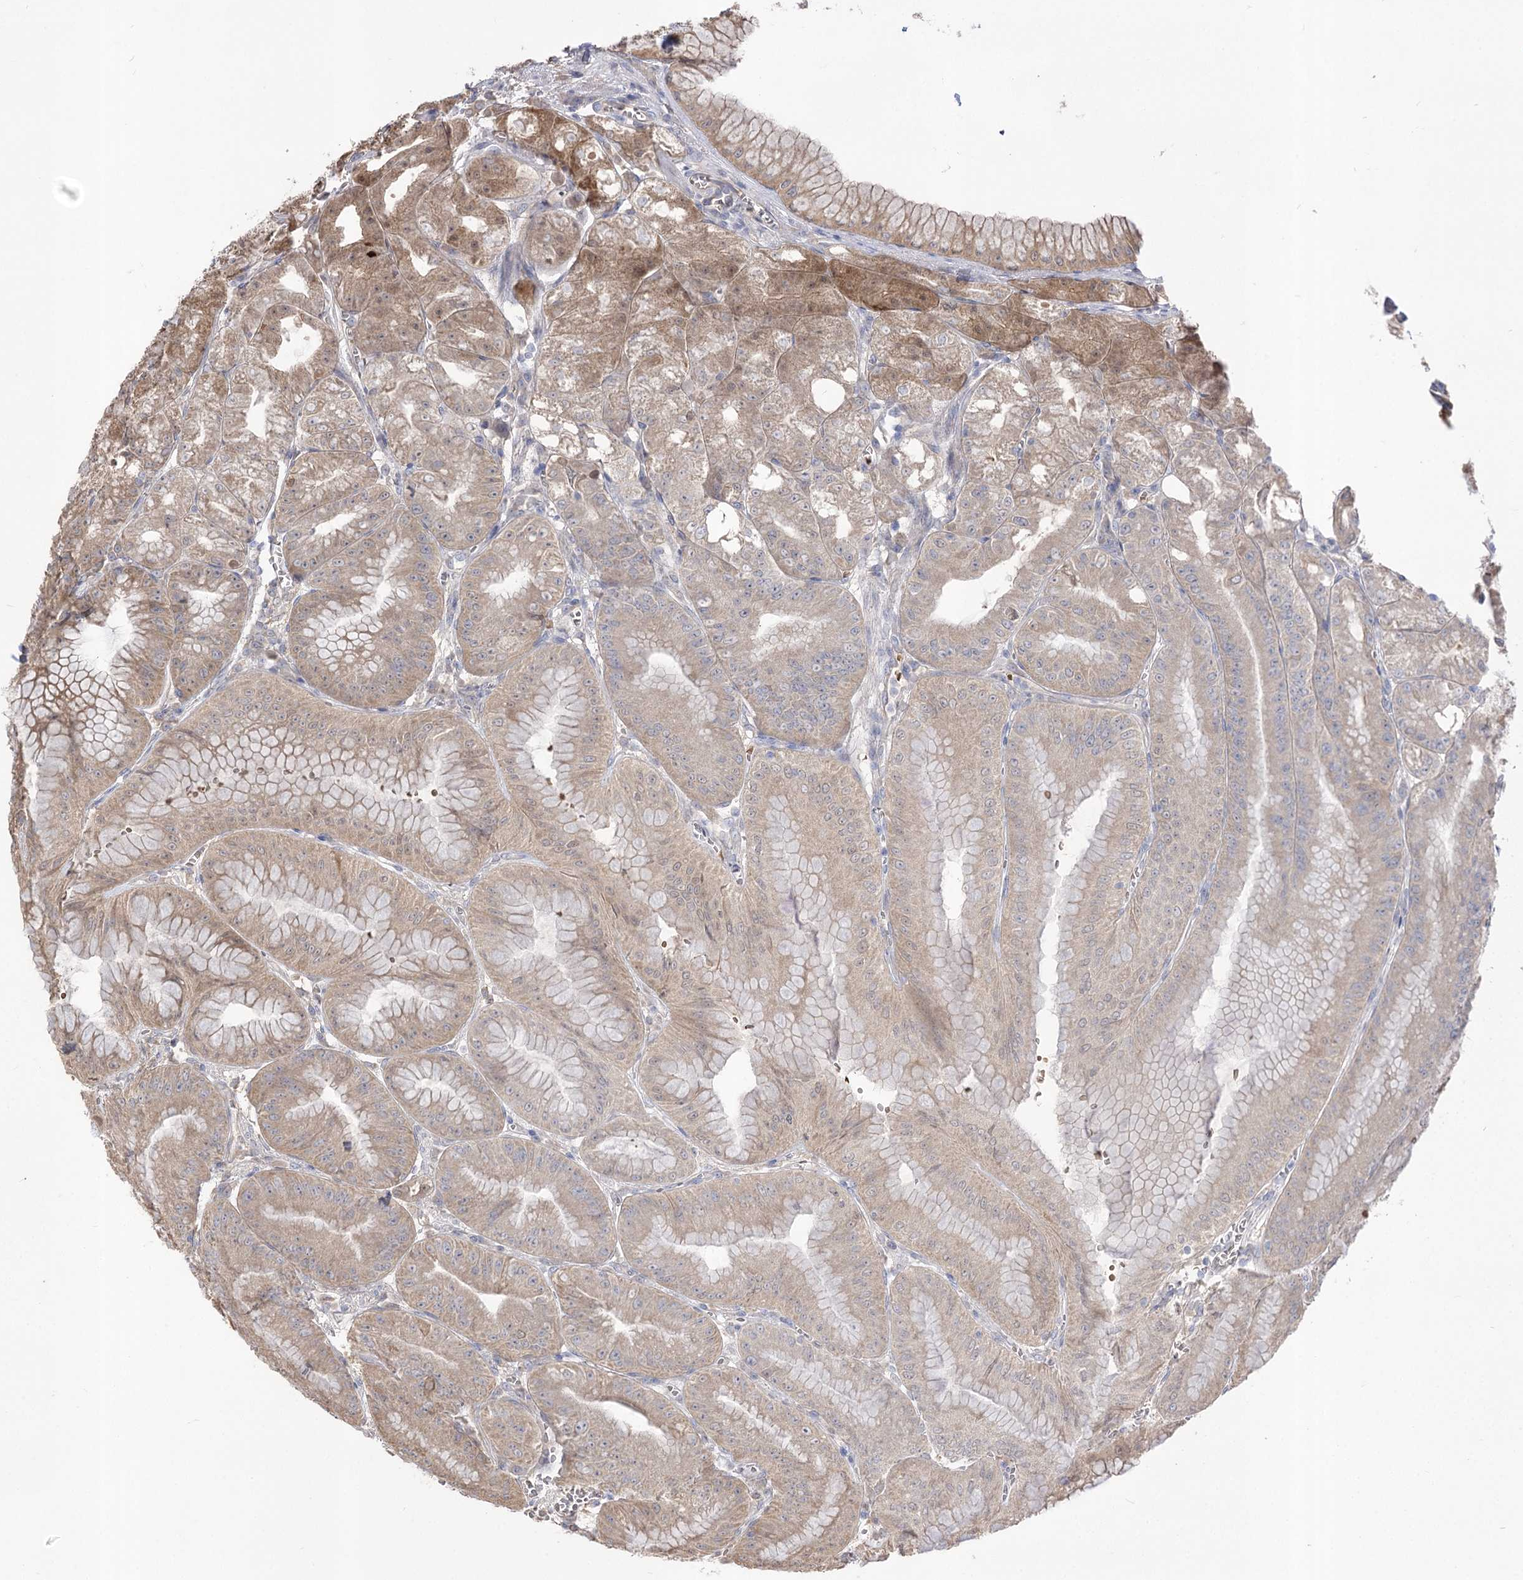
{"staining": {"intensity": "moderate", "quantity": ">75%", "location": "cytoplasmic/membranous"}, "tissue": "stomach", "cell_type": "Glandular cells", "image_type": "normal", "snomed": [{"axis": "morphology", "description": "Normal tissue, NOS"}, {"axis": "topography", "description": "Stomach, upper"}, {"axis": "topography", "description": "Stomach, lower"}], "caption": "Normal stomach was stained to show a protein in brown. There is medium levels of moderate cytoplasmic/membranous staining in about >75% of glandular cells. Using DAB (brown) and hematoxylin (blue) stains, captured at high magnification using brightfield microscopy.", "gene": "R3HDM2", "patient": {"sex": "male", "age": 71}}